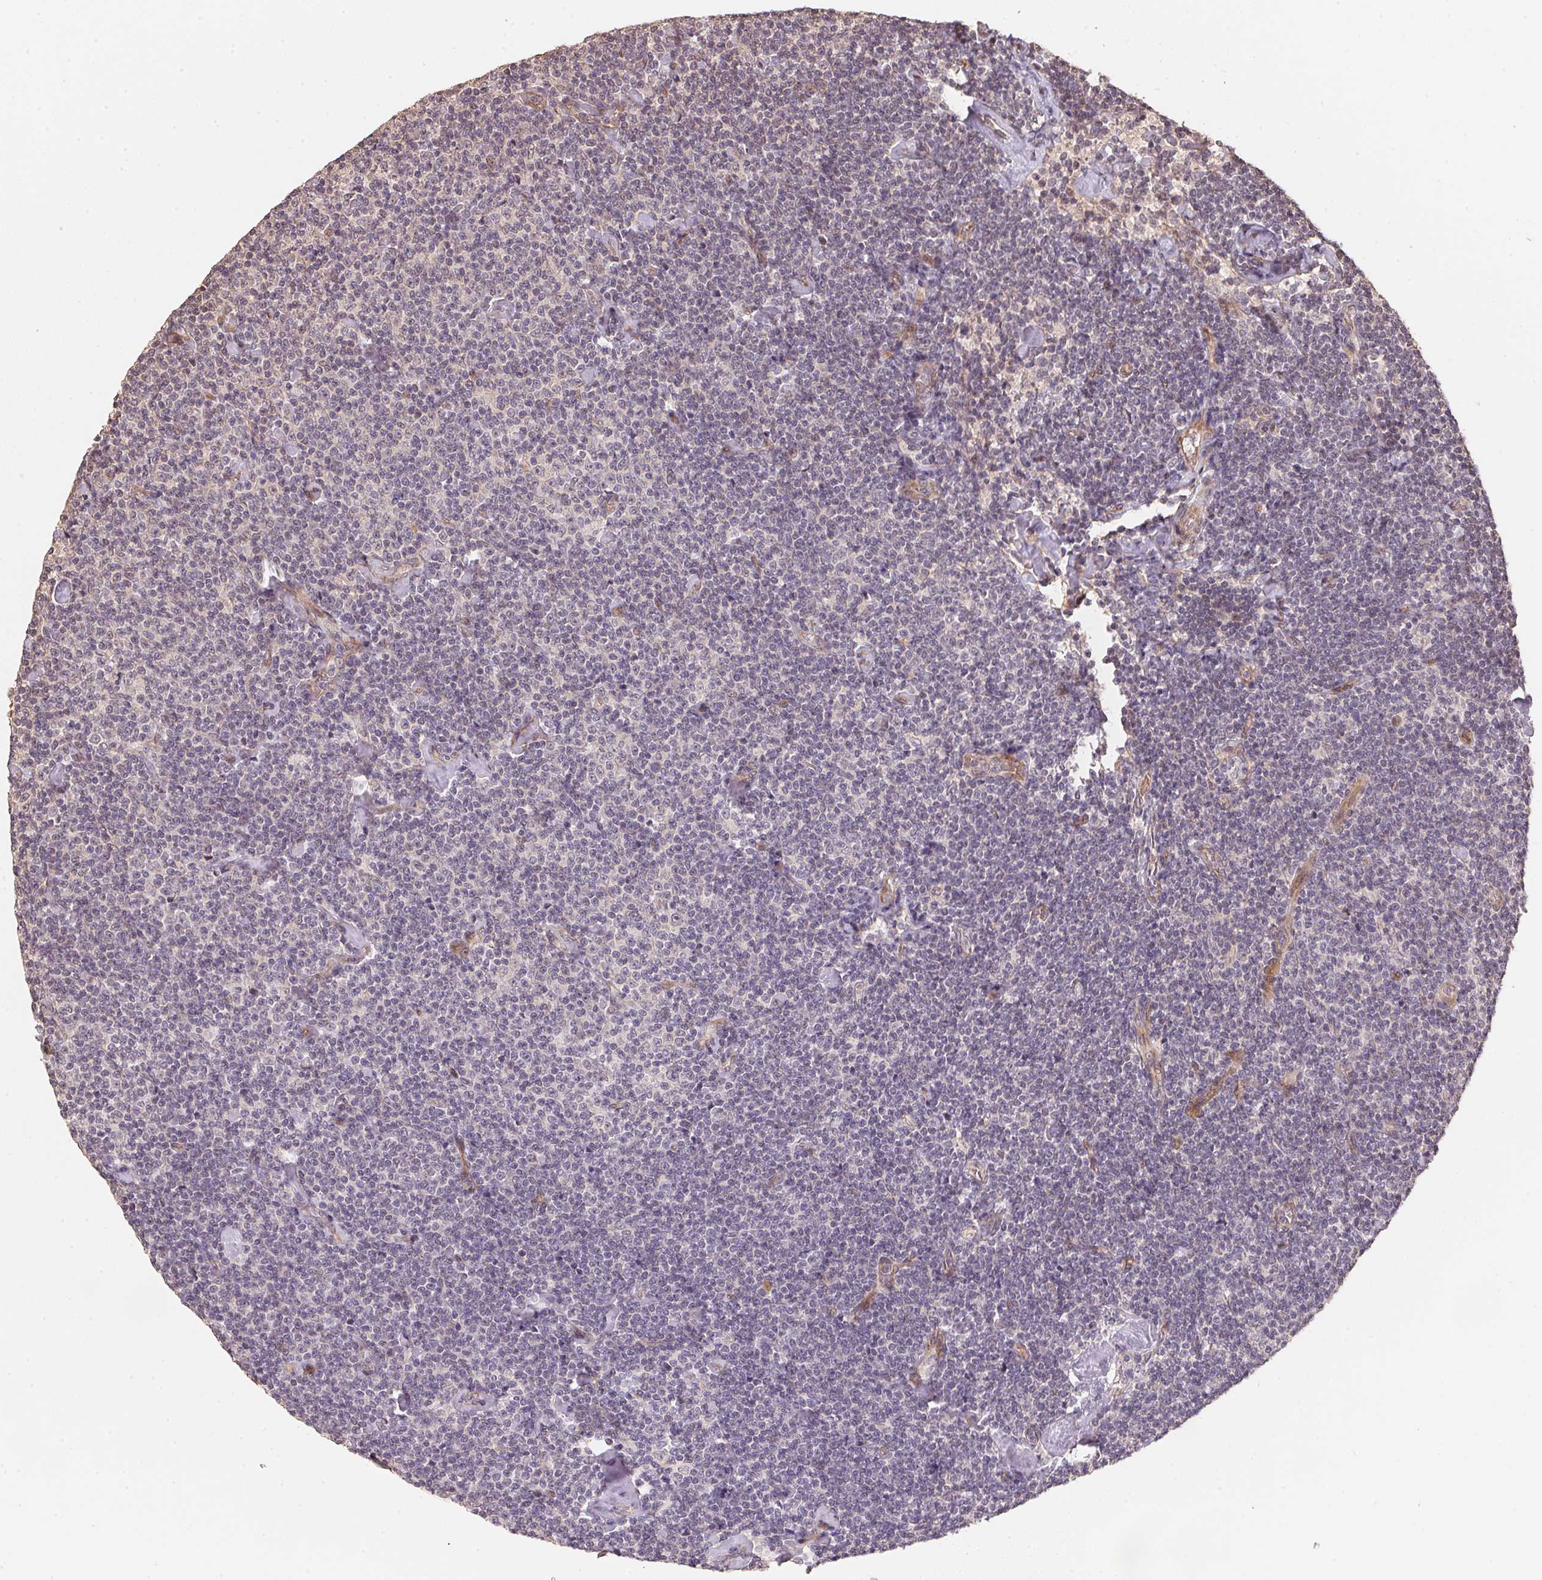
{"staining": {"intensity": "negative", "quantity": "none", "location": "none"}, "tissue": "lymphoma", "cell_type": "Tumor cells", "image_type": "cancer", "snomed": [{"axis": "morphology", "description": "Malignant lymphoma, non-Hodgkin's type, Low grade"}, {"axis": "topography", "description": "Lymph node"}], "caption": "Lymphoma was stained to show a protein in brown. There is no significant positivity in tumor cells. The staining was performed using DAB (3,3'-diaminobenzidine) to visualize the protein expression in brown, while the nuclei were stained in blue with hematoxylin (Magnification: 20x).", "gene": "TMEM222", "patient": {"sex": "male", "age": 81}}